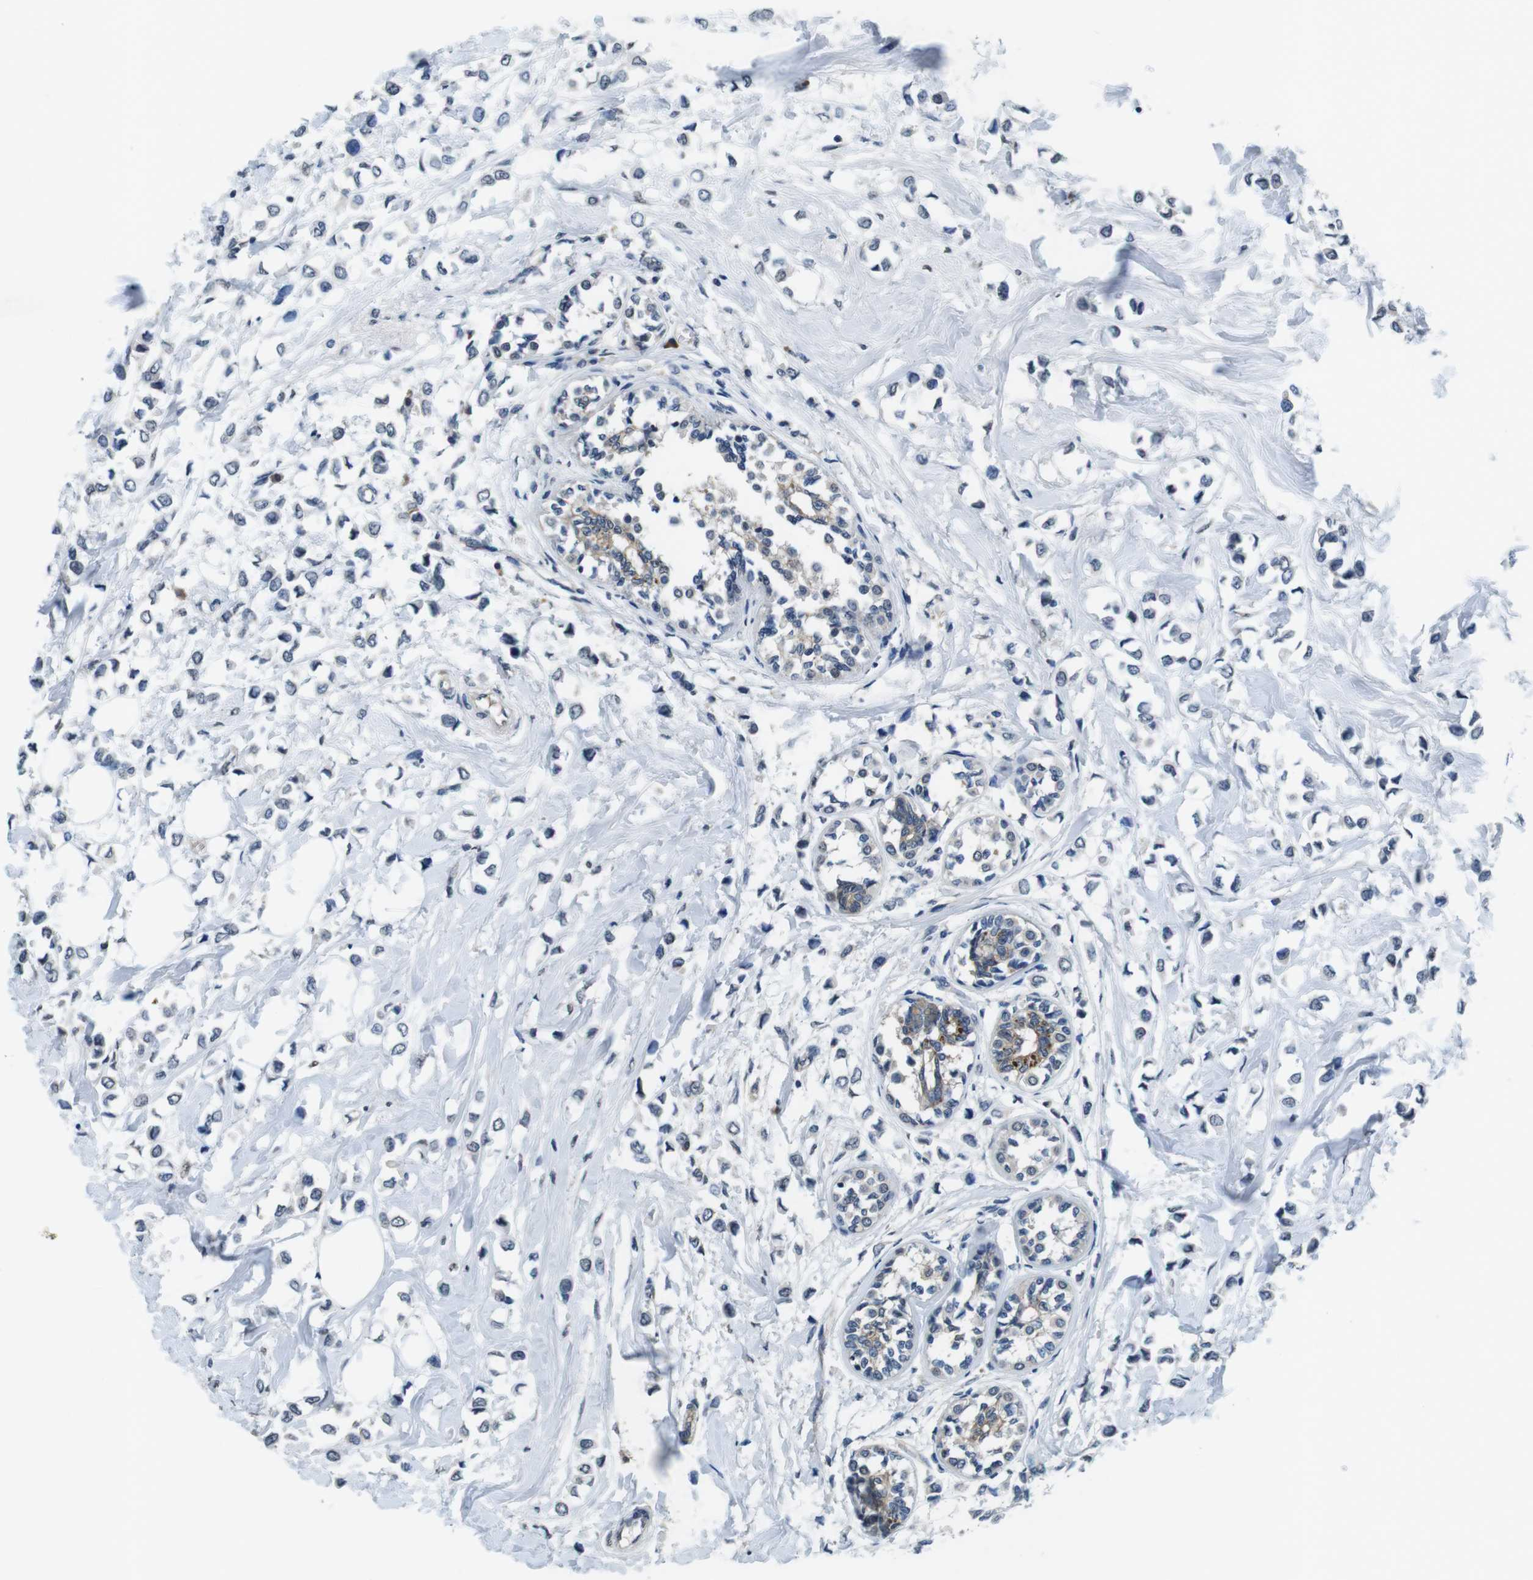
{"staining": {"intensity": "negative", "quantity": "none", "location": "none"}, "tissue": "breast cancer", "cell_type": "Tumor cells", "image_type": "cancer", "snomed": [{"axis": "morphology", "description": "Lobular carcinoma"}, {"axis": "topography", "description": "Breast"}], "caption": "The histopathology image displays no staining of tumor cells in breast lobular carcinoma.", "gene": "CD163L1", "patient": {"sex": "female", "age": 51}}